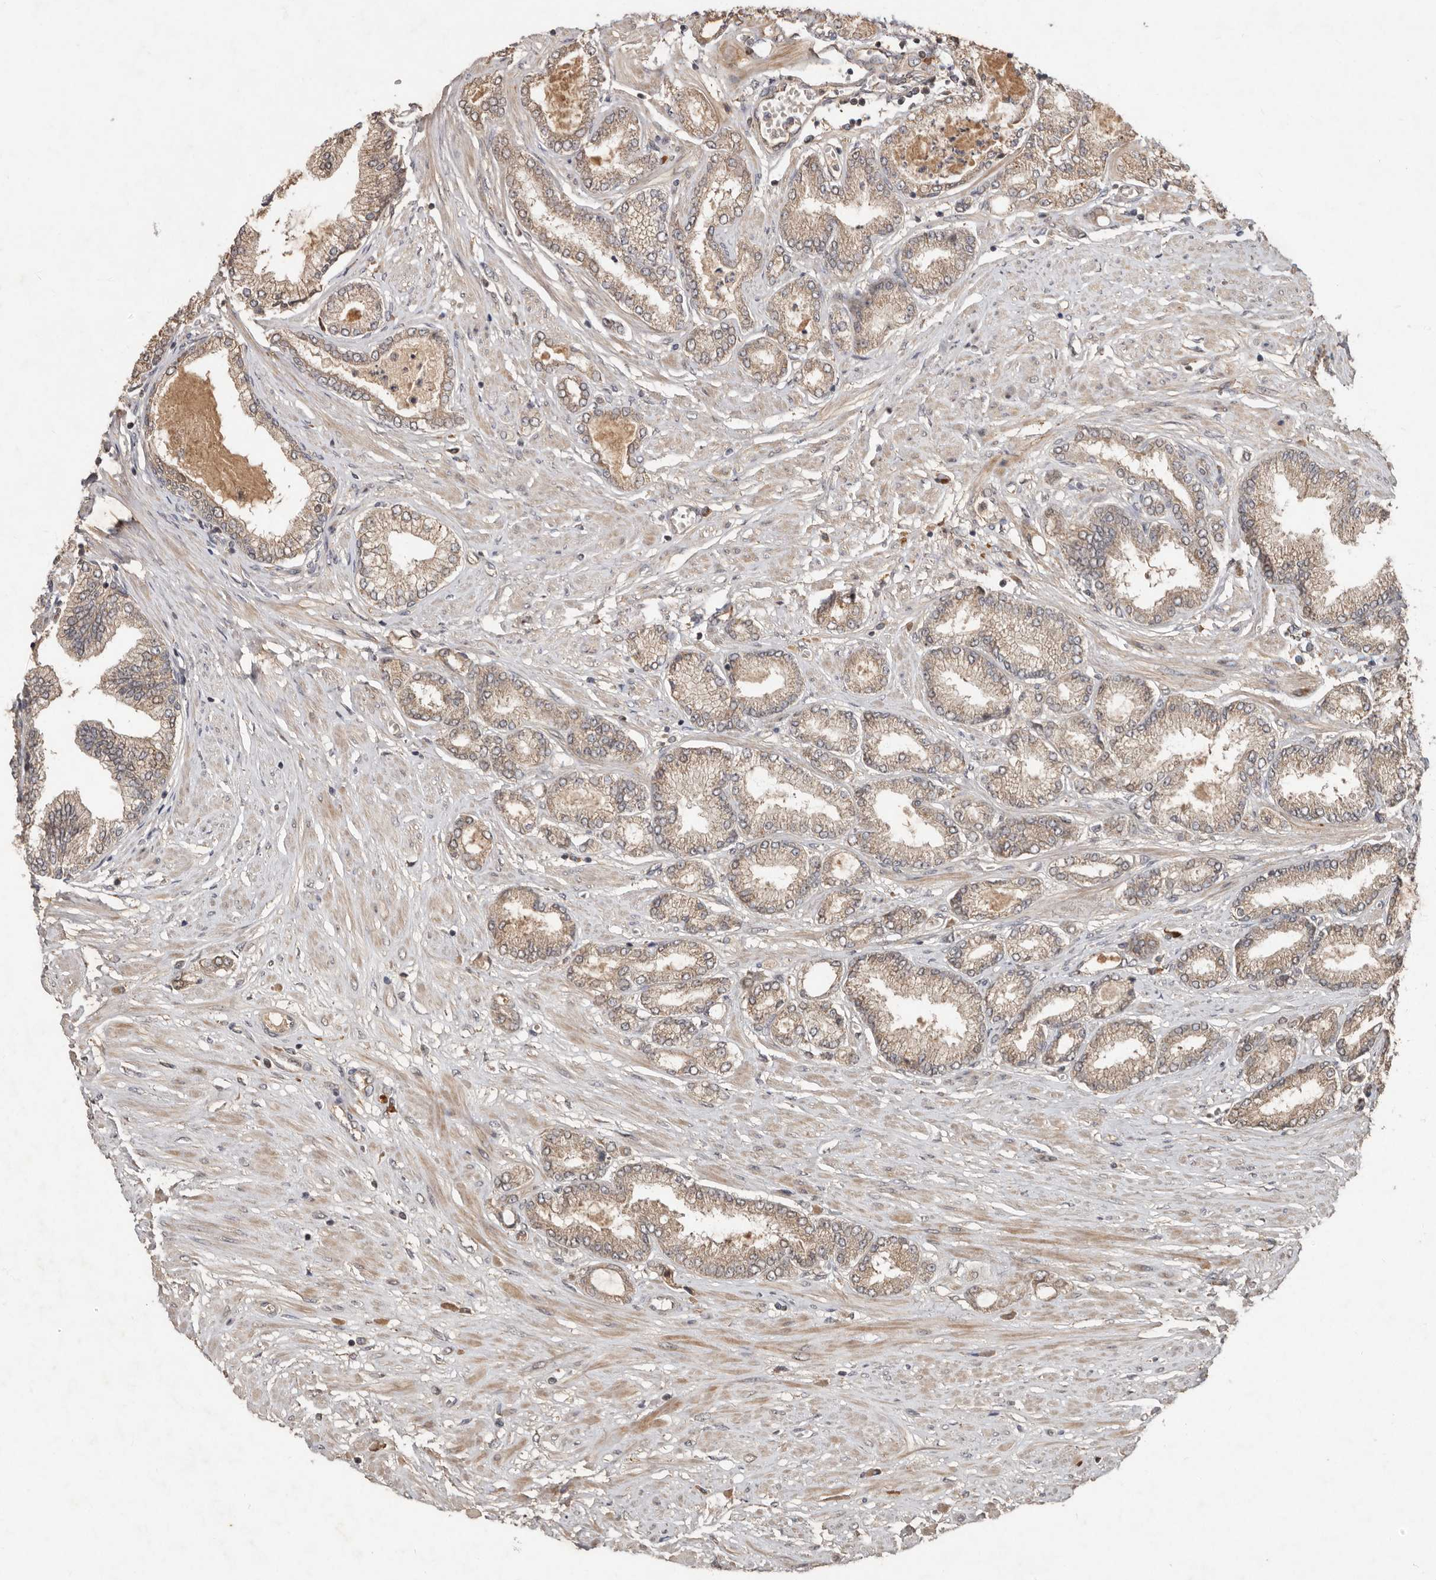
{"staining": {"intensity": "weak", "quantity": ">75%", "location": "cytoplasmic/membranous"}, "tissue": "prostate cancer", "cell_type": "Tumor cells", "image_type": "cancer", "snomed": [{"axis": "morphology", "description": "Adenocarcinoma, Low grade"}, {"axis": "topography", "description": "Prostate"}], "caption": "This is a photomicrograph of immunohistochemistry staining of prostate cancer (low-grade adenocarcinoma), which shows weak positivity in the cytoplasmic/membranous of tumor cells.", "gene": "KIF26B", "patient": {"sex": "male", "age": 63}}